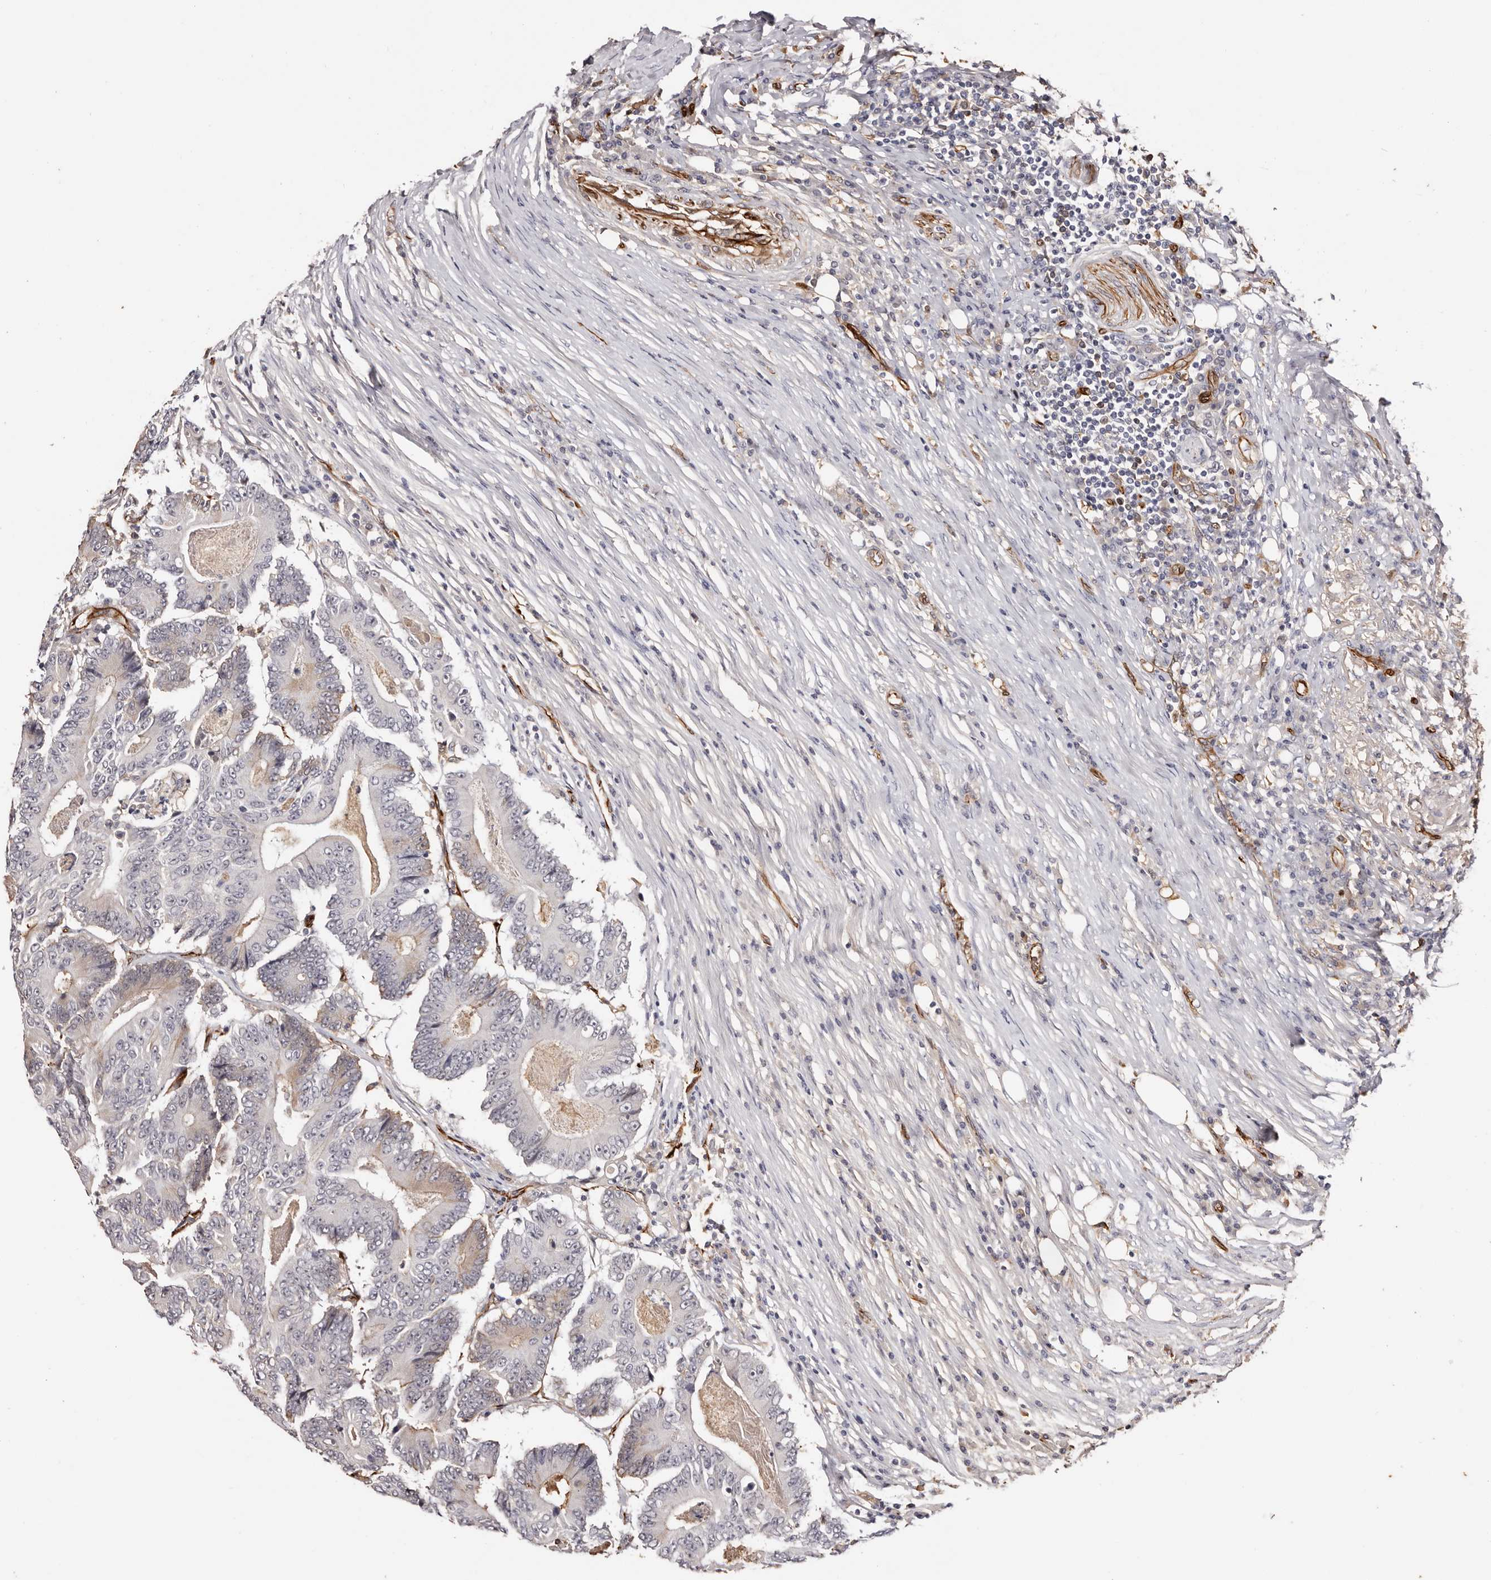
{"staining": {"intensity": "negative", "quantity": "none", "location": "none"}, "tissue": "colorectal cancer", "cell_type": "Tumor cells", "image_type": "cancer", "snomed": [{"axis": "morphology", "description": "Adenocarcinoma, NOS"}, {"axis": "topography", "description": "Colon"}], "caption": "DAB (3,3'-diaminobenzidine) immunohistochemical staining of human colorectal cancer exhibits no significant positivity in tumor cells.", "gene": "ZNF557", "patient": {"sex": "male", "age": 83}}